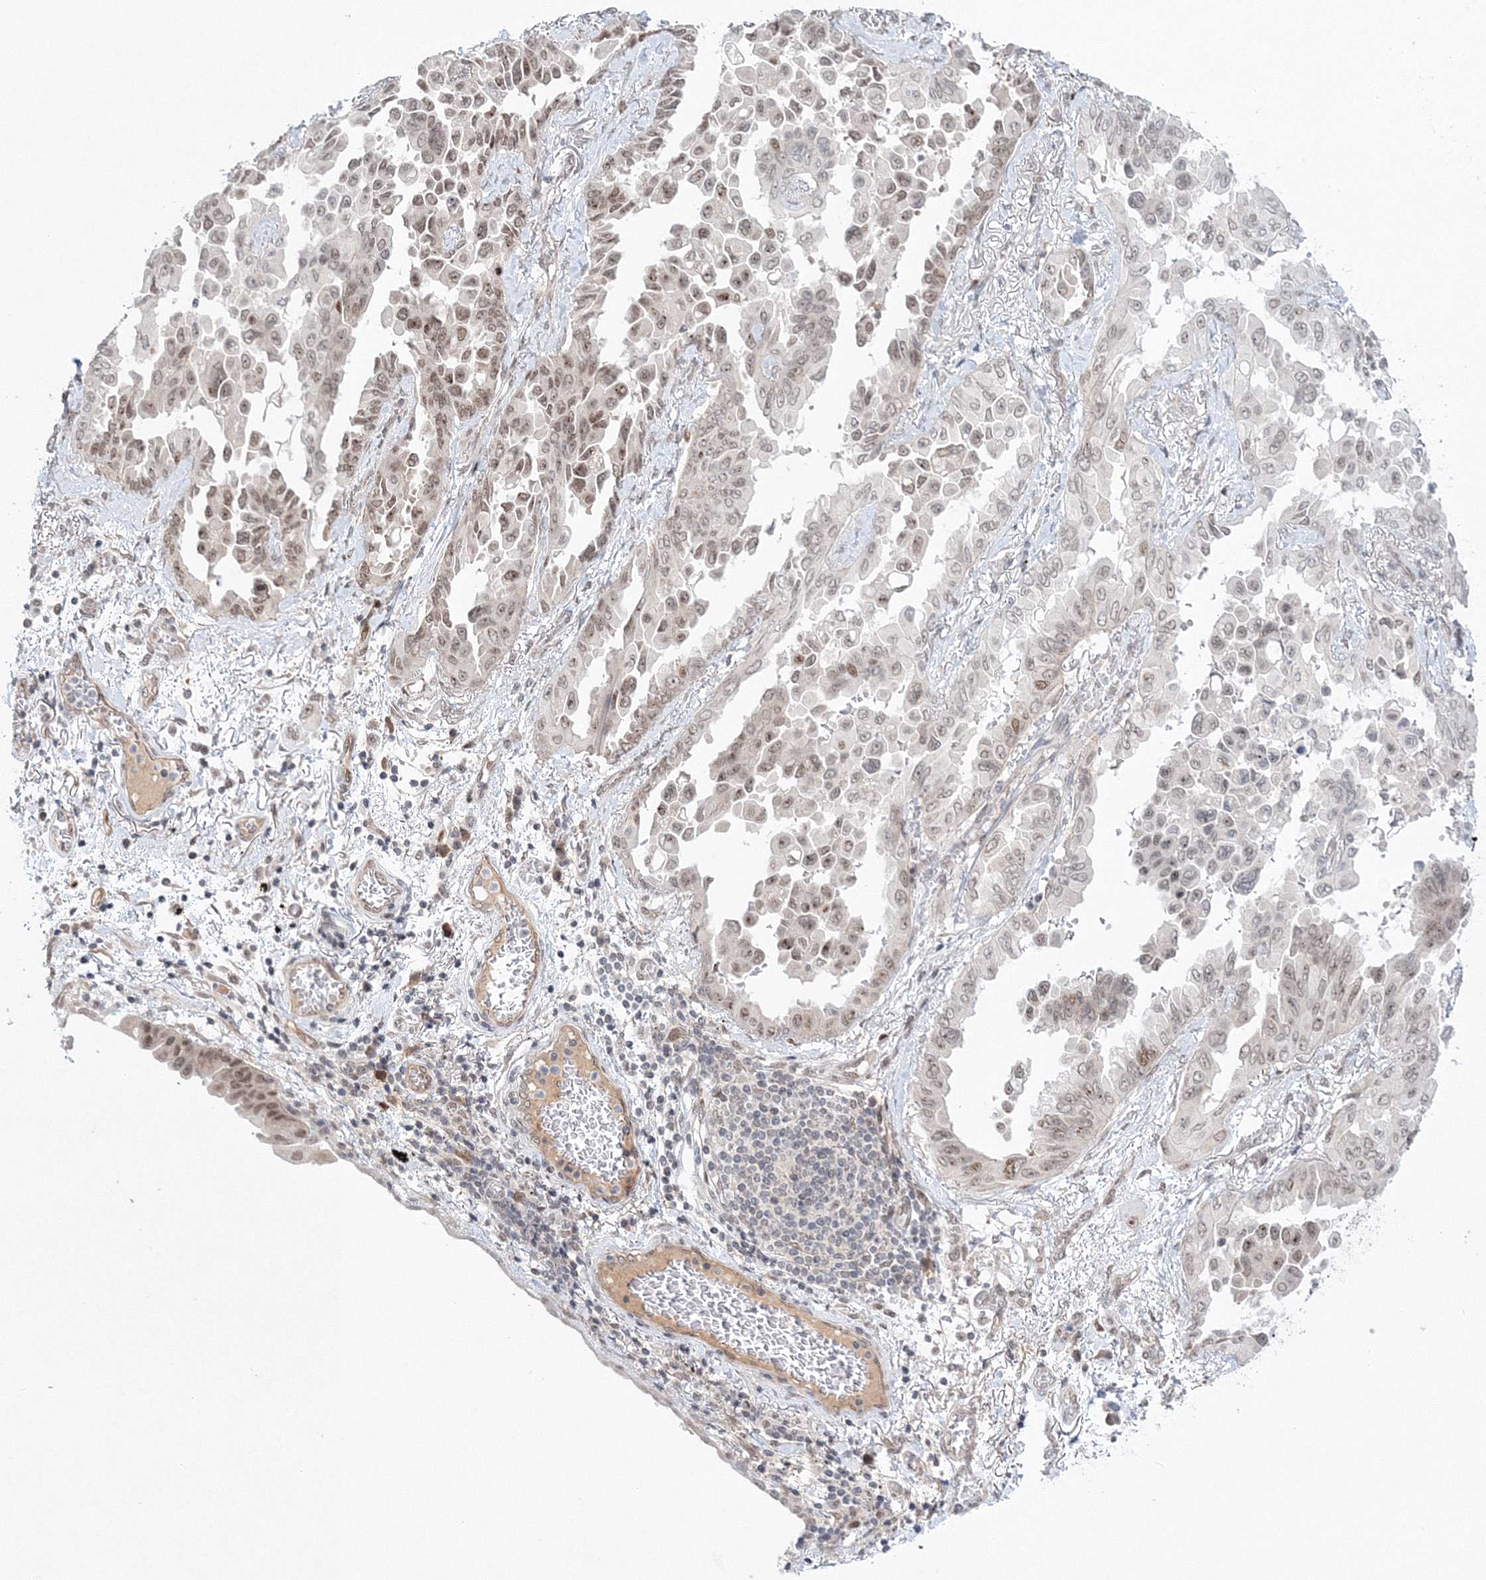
{"staining": {"intensity": "moderate", "quantity": "25%-75%", "location": "nuclear"}, "tissue": "lung cancer", "cell_type": "Tumor cells", "image_type": "cancer", "snomed": [{"axis": "morphology", "description": "Adenocarcinoma, NOS"}, {"axis": "topography", "description": "Lung"}], "caption": "A photomicrograph of human lung adenocarcinoma stained for a protein reveals moderate nuclear brown staining in tumor cells.", "gene": "NOA1", "patient": {"sex": "female", "age": 67}}